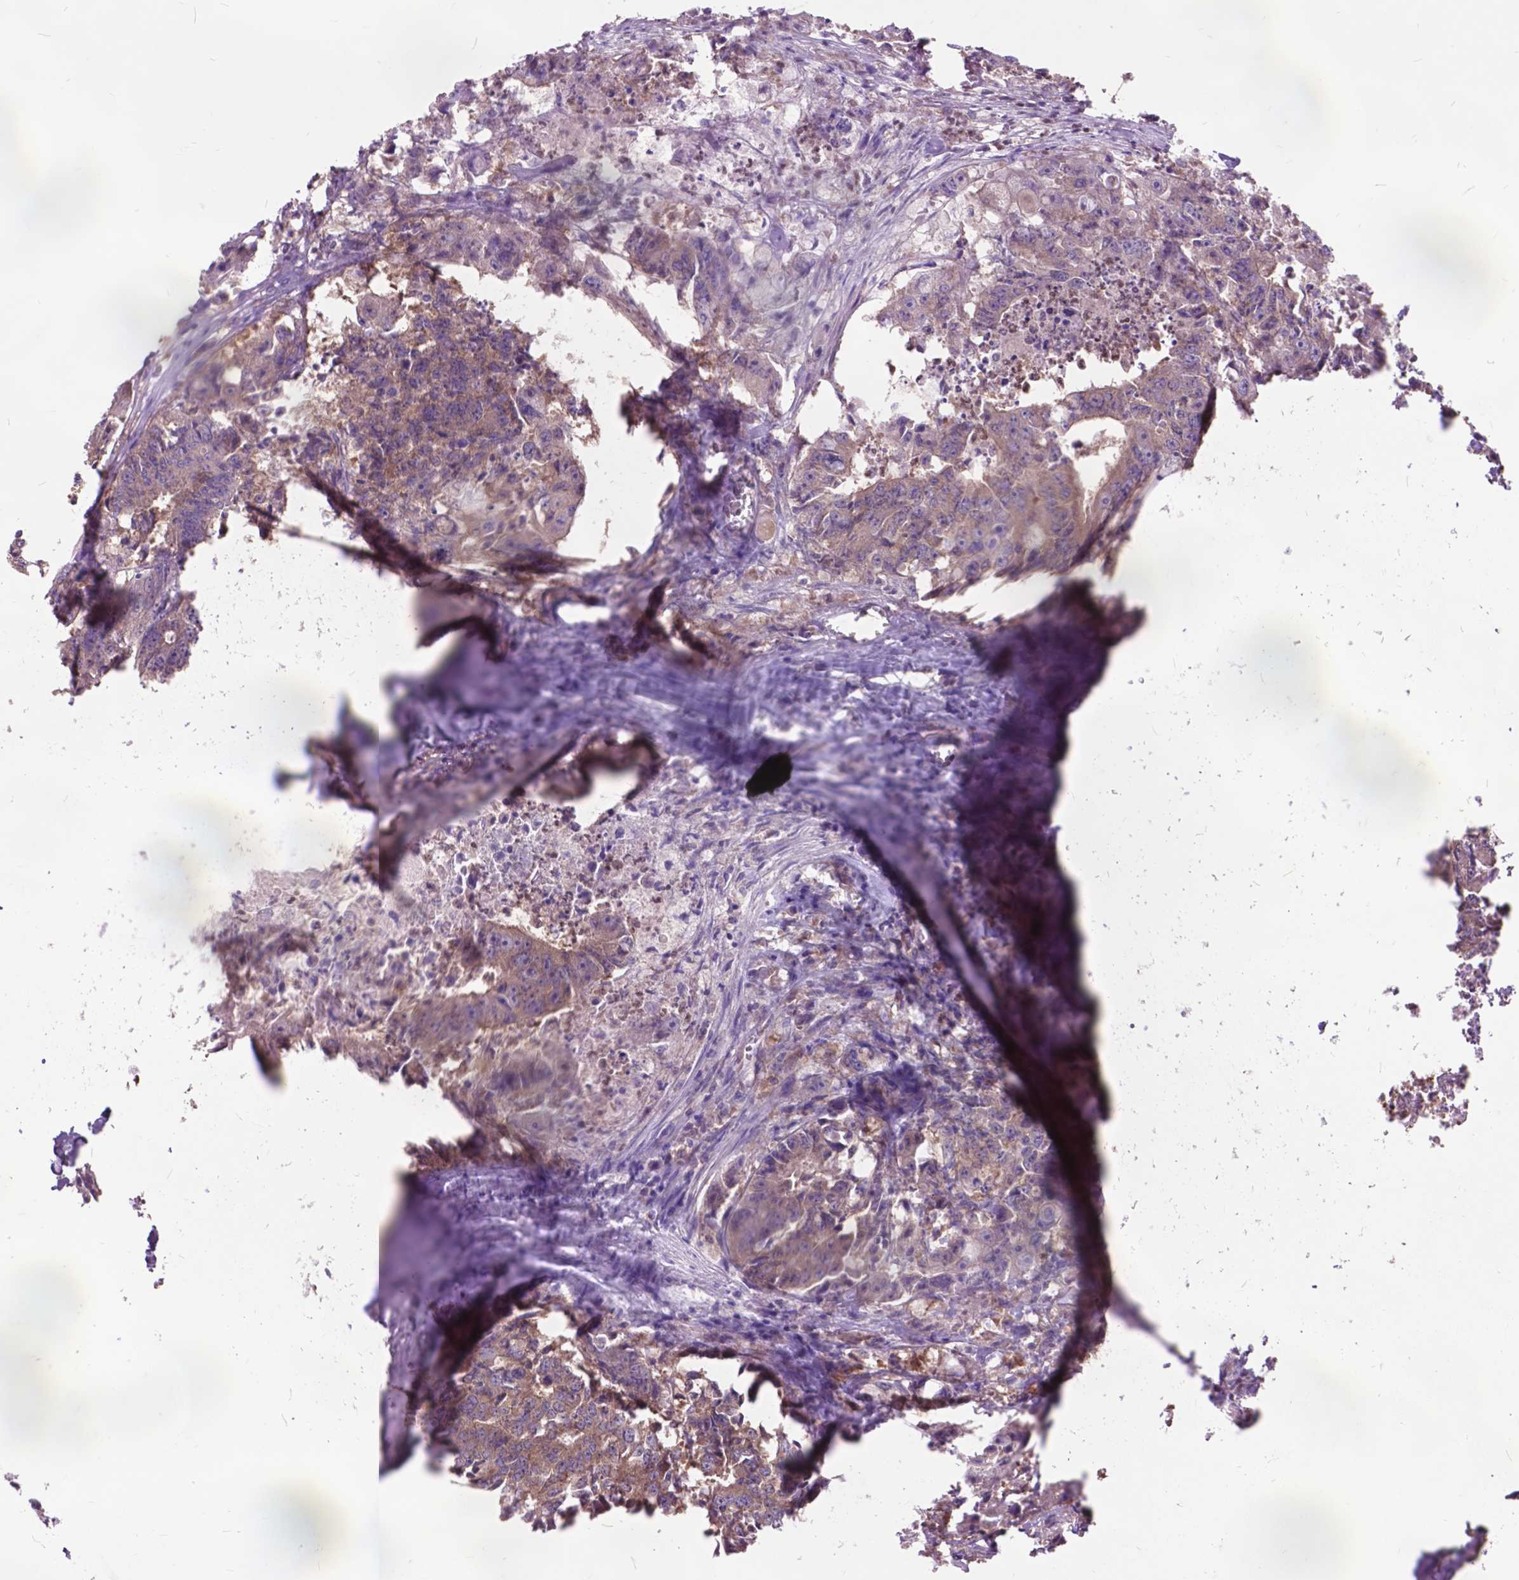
{"staining": {"intensity": "weak", "quantity": ">75%", "location": "cytoplasmic/membranous"}, "tissue": "colorectal cancer", "cell_type": "Tumor cells", "image_type": "cancer", "snomed": [{"axis": "morphology", "description": "Adenocarcinoma, NOS"}, {"axis": "topography", "description": "Rectum"}], "caption": "Protein expression analysis of colorectal adenocarcinoma demonstrates weak cytoplasmic/membranous staining in about >75% of tumor cells.", "gene": "ARAF", "patient": {"sex": "male", "age": 54}}